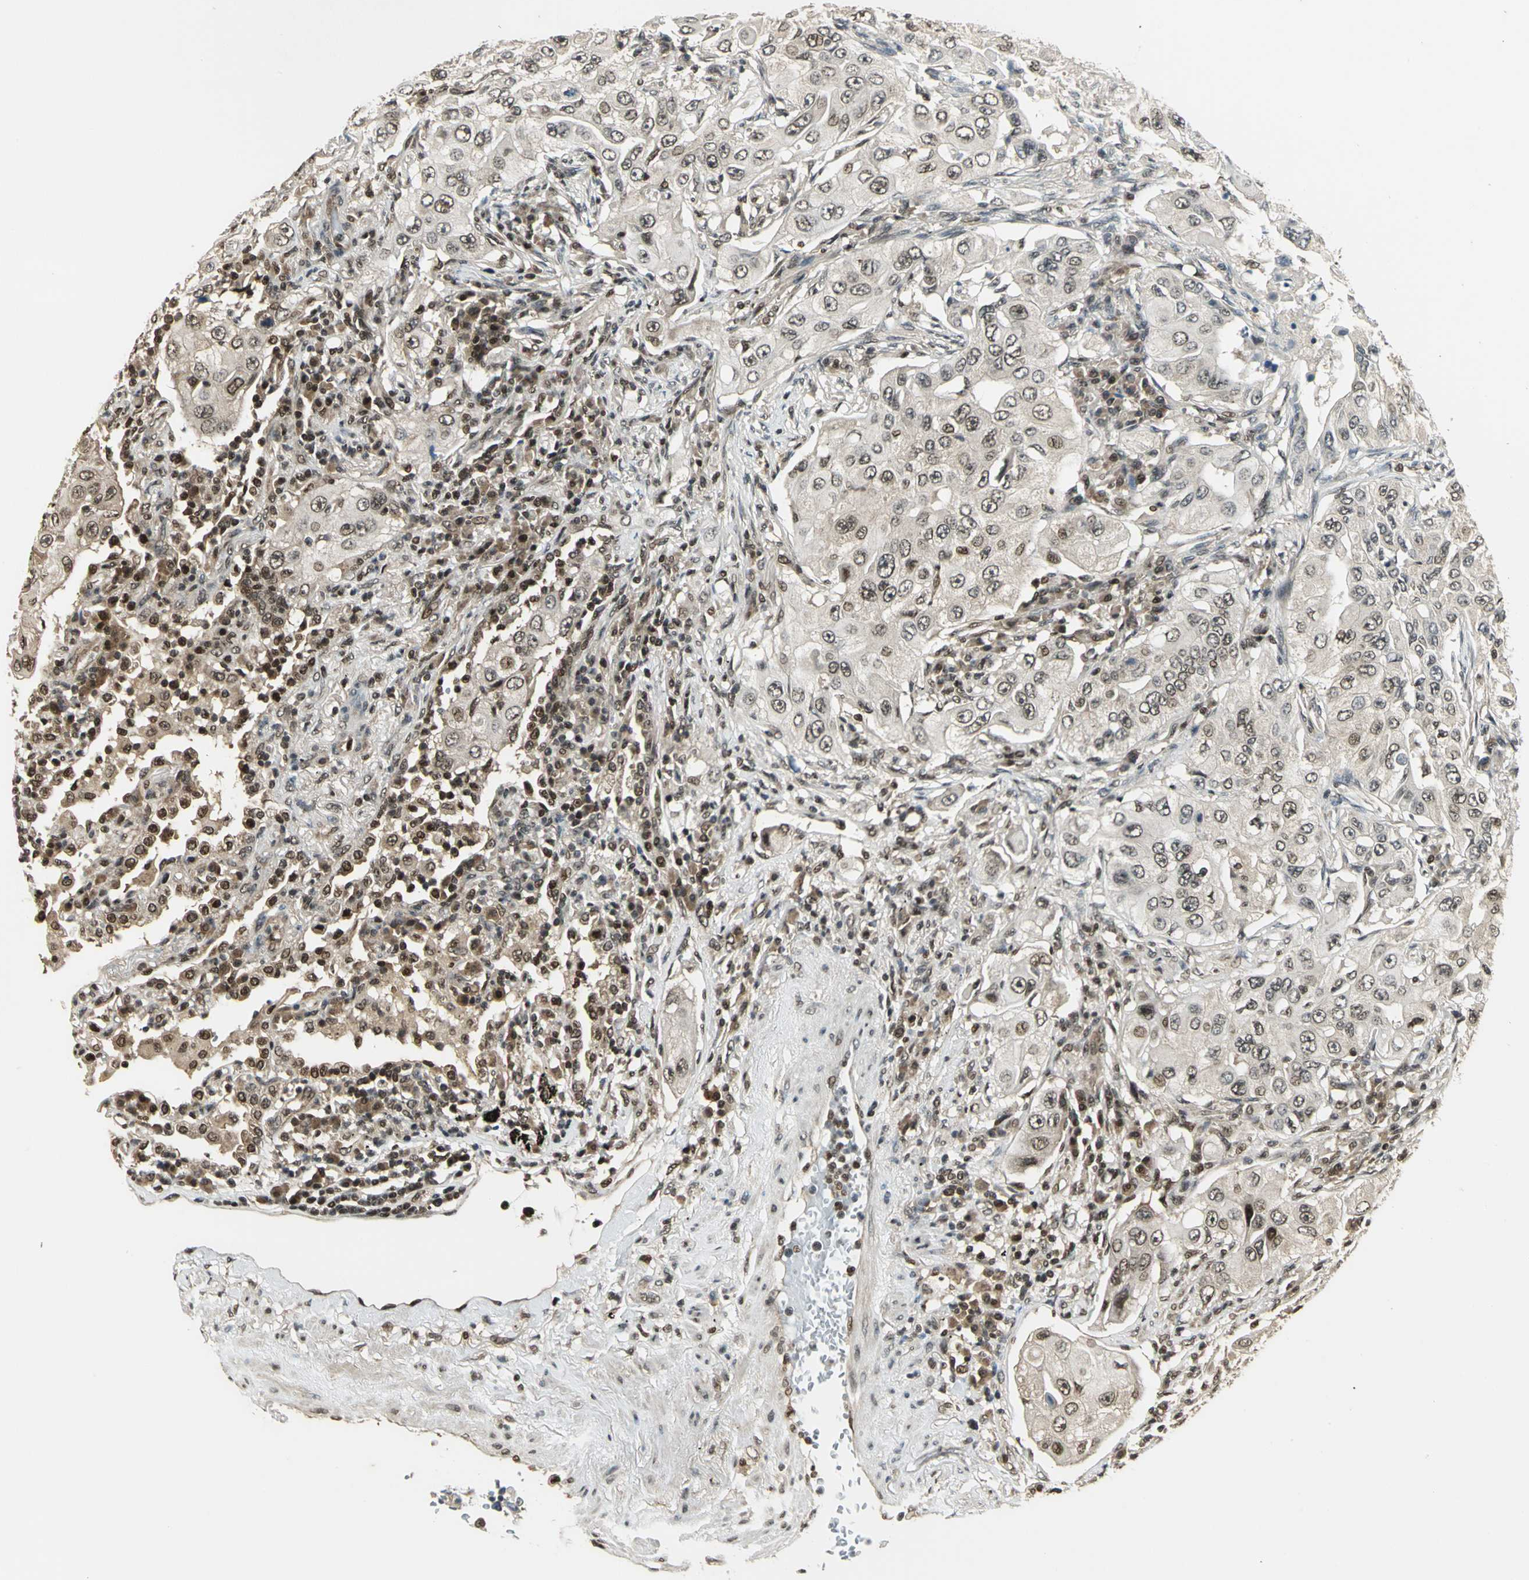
{"staining": {"intensity": "weak", "quantity": "25%-75%", "location": "cytoplasmic/membranous,nuclear"}, "tissue": "lung cancer", "cell_type": "Tumor cells", "image_type": "cancer", "snomed": [{"axis": "morphology", "description": "Adenocarcinoma, NOS"}, {"axis": "topography", "description": "Lung"}], "caption": "Immunohistochemistry image of neoplastic tissue: lung cancer (adenocarcinoma) stained using immunohistochemistry reveals low levels of weak protein expression localized specifically in the cytoplasmic/membranous and nuclear of tumor cells, appearing as a cytoplasmic/membranous and nuclear brown color.", "gene": "PSMC3", "patient": {"sex": "male", "age": 84}}